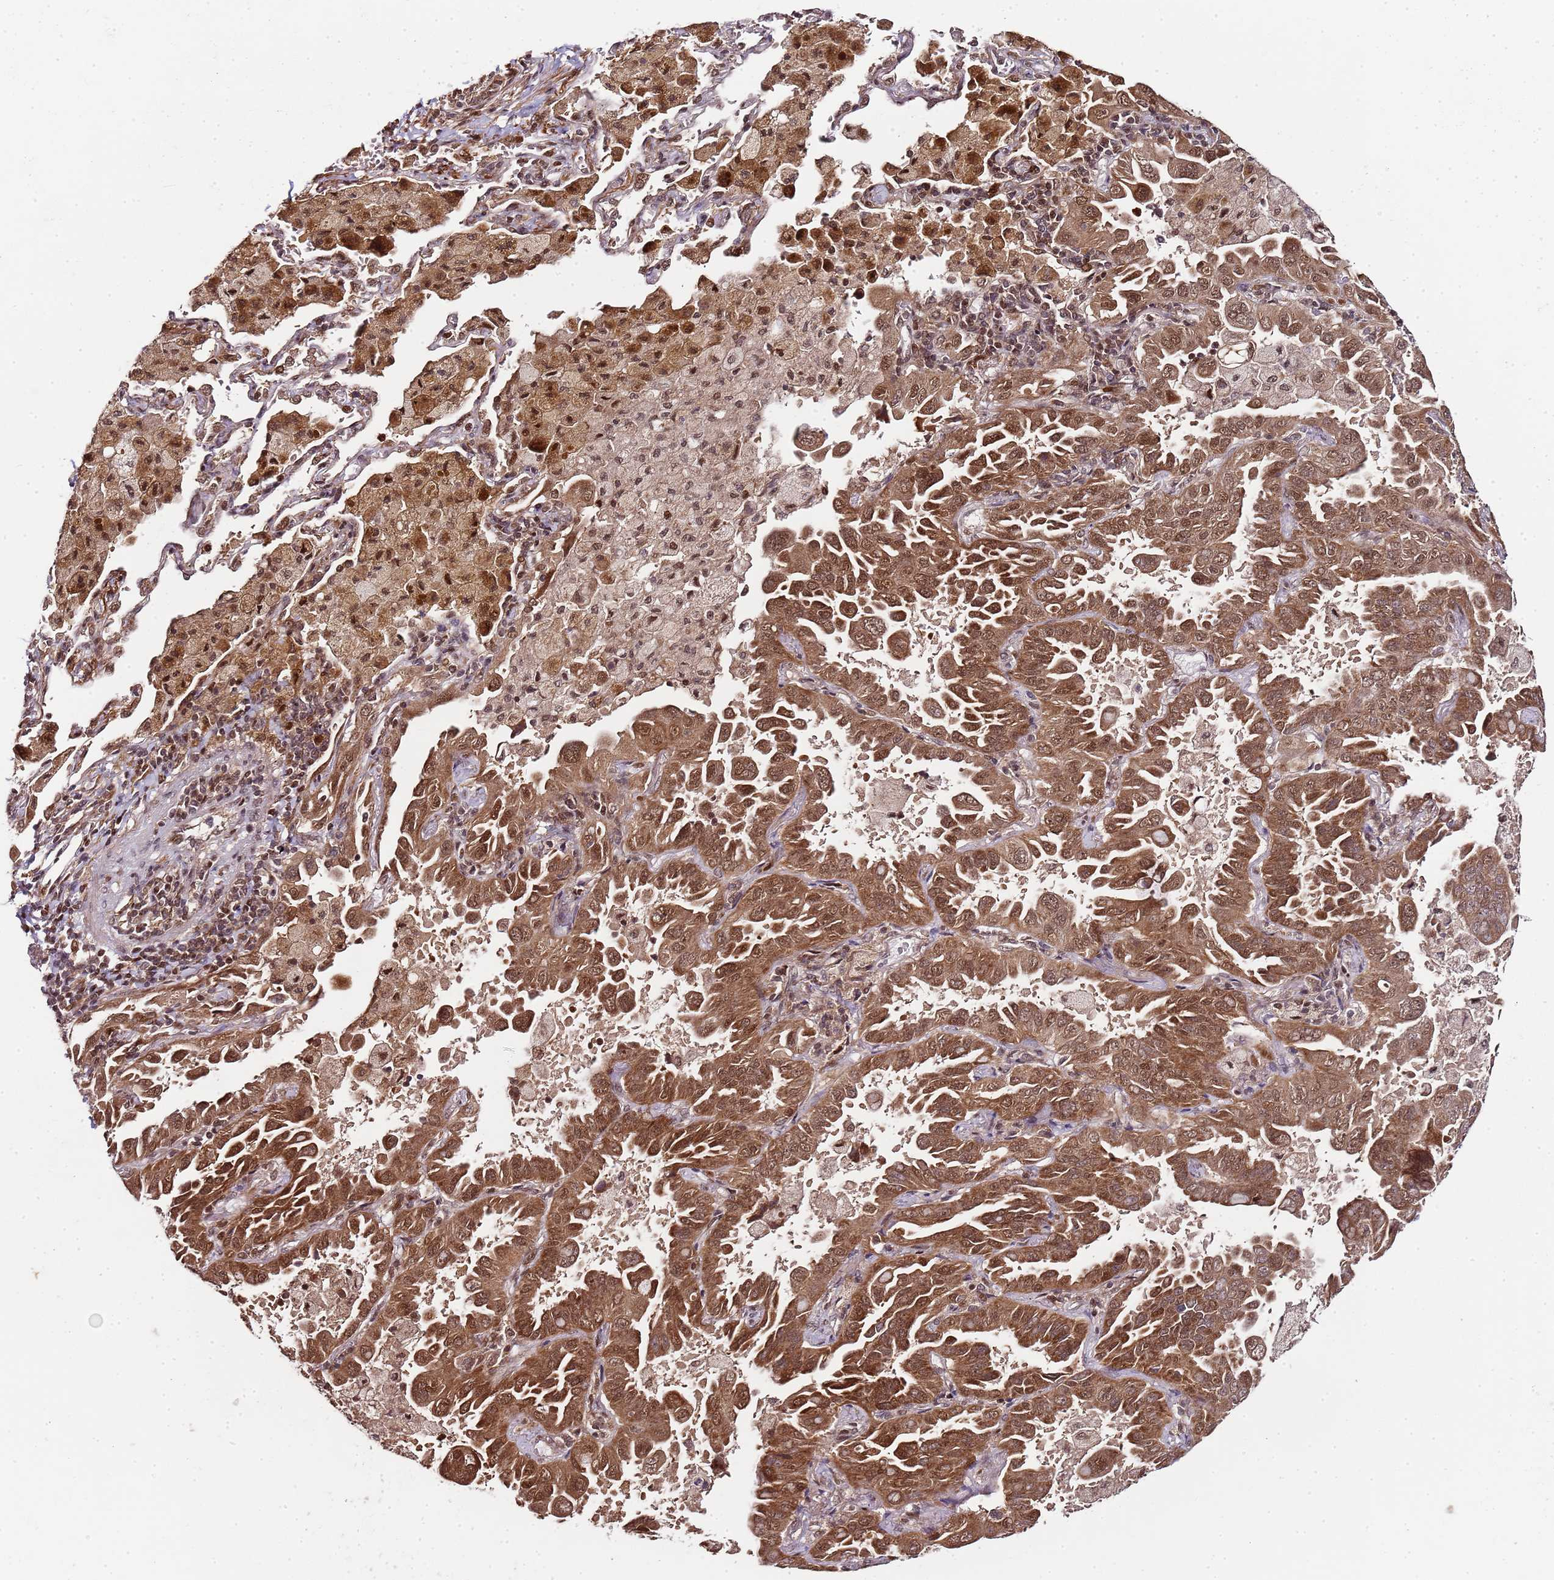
{"staining": {"intensity": "strong", "quantity": ">75%", "location": "cytoplasmic/membranous,nuclear"}, "tissue": "lung cancer", "cell_type": "Tumor cells", "image_type": "cancer", "snomed": [{"axis": "morphology", "description": "Adenocarcinoma, NOS"}, {"axis": "topography", "description": "Lung"}], "caption": "Immunohistochemical staining of human adenocarcinoma (lung) shows strong cytoplasmic/membranous and nuclear protein staining in about >75% of tumor cells. (DAB (3,3'-diaminobenzidine) = brown stain, brightfield microscopy at high magnification).", "gene": "EDC3", "patient": {"sex": "male", "age": 64}}